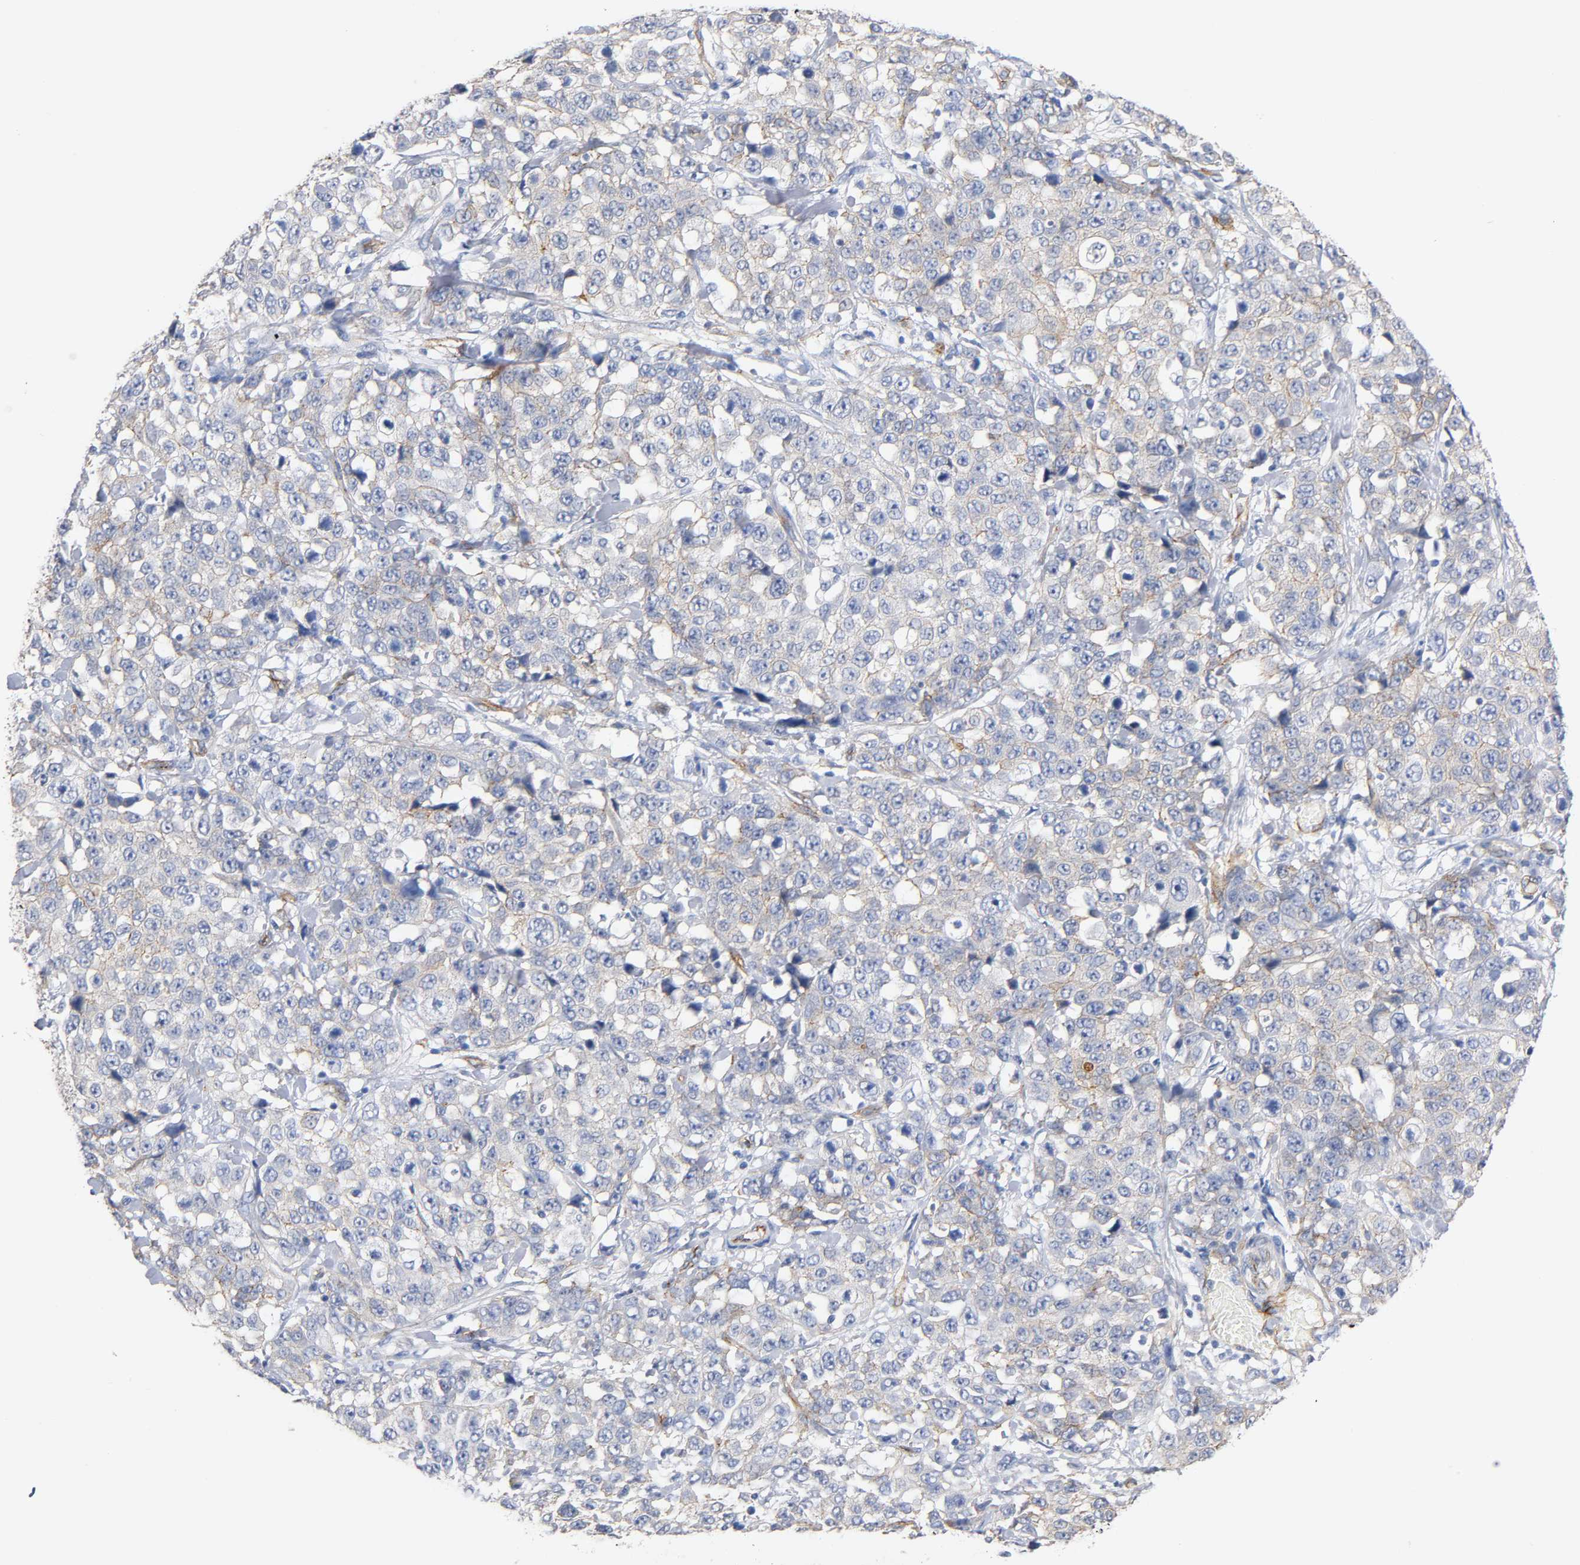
{"staining": {"intensity": "weak", "quantity": "25%-75%", "location": "cytoplasmic/membranous"}, "tissue": "stomach cancer", "cell_type": "Tumor cells", "image_type": "cancer", "snomed": [{"axis": "morphology", "description": "Normal tissue, NOS"}, {"axis": "morphology", "description": "Adenocarcinoma, NOS"}, {"axis": "topography", "description": "Stomach"}], "caption": "IHC of stomach adenocarcinoma reveals low levels of weak cytoplasmic/membranous expression in about 25%-75% of tumor cells.", "gene": "SPTAN1", "patient": {"sex": "male", "age": 48}}